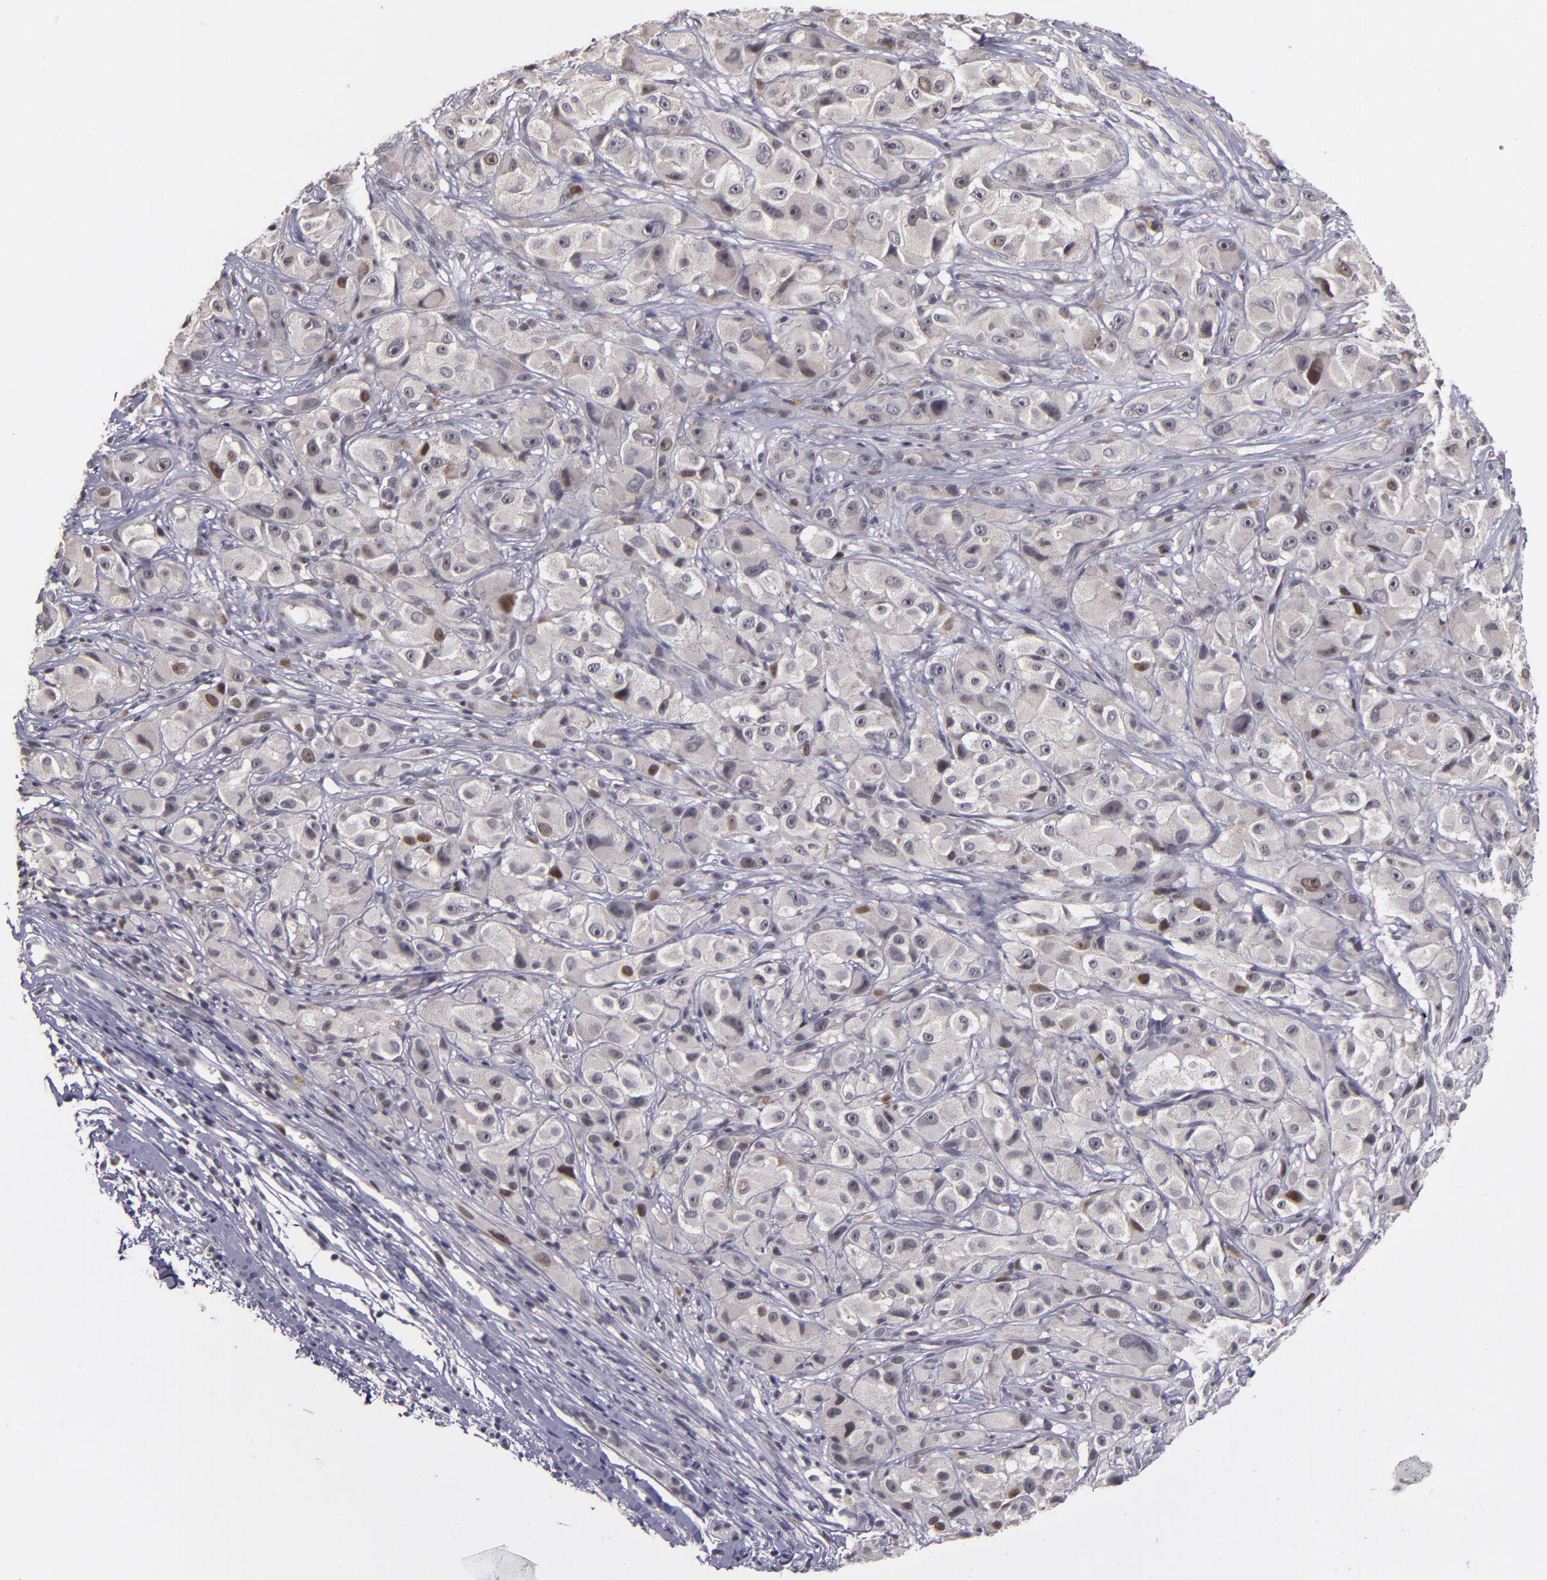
{"staining": {"intensity": "strong", "quantity": "<25%", "location": "nuclear"}, "tissue": "melanoma", "cell_type": "Tumor cells", "image_type": "cancer", "snomed": [{"axis": "morphology", "description": "Malignant melanoma, NOS"}, {"axis": "topography", "description": "Skin"}], "caption": "A brown stain labels strong nuclear staining of a protein in malignant melanoma tumor cells. (brown staining indicates protein expression, while blue staining denotes nuclei).", "gene": "CDC7", "patient": {"sex": "male", "age": 56}}